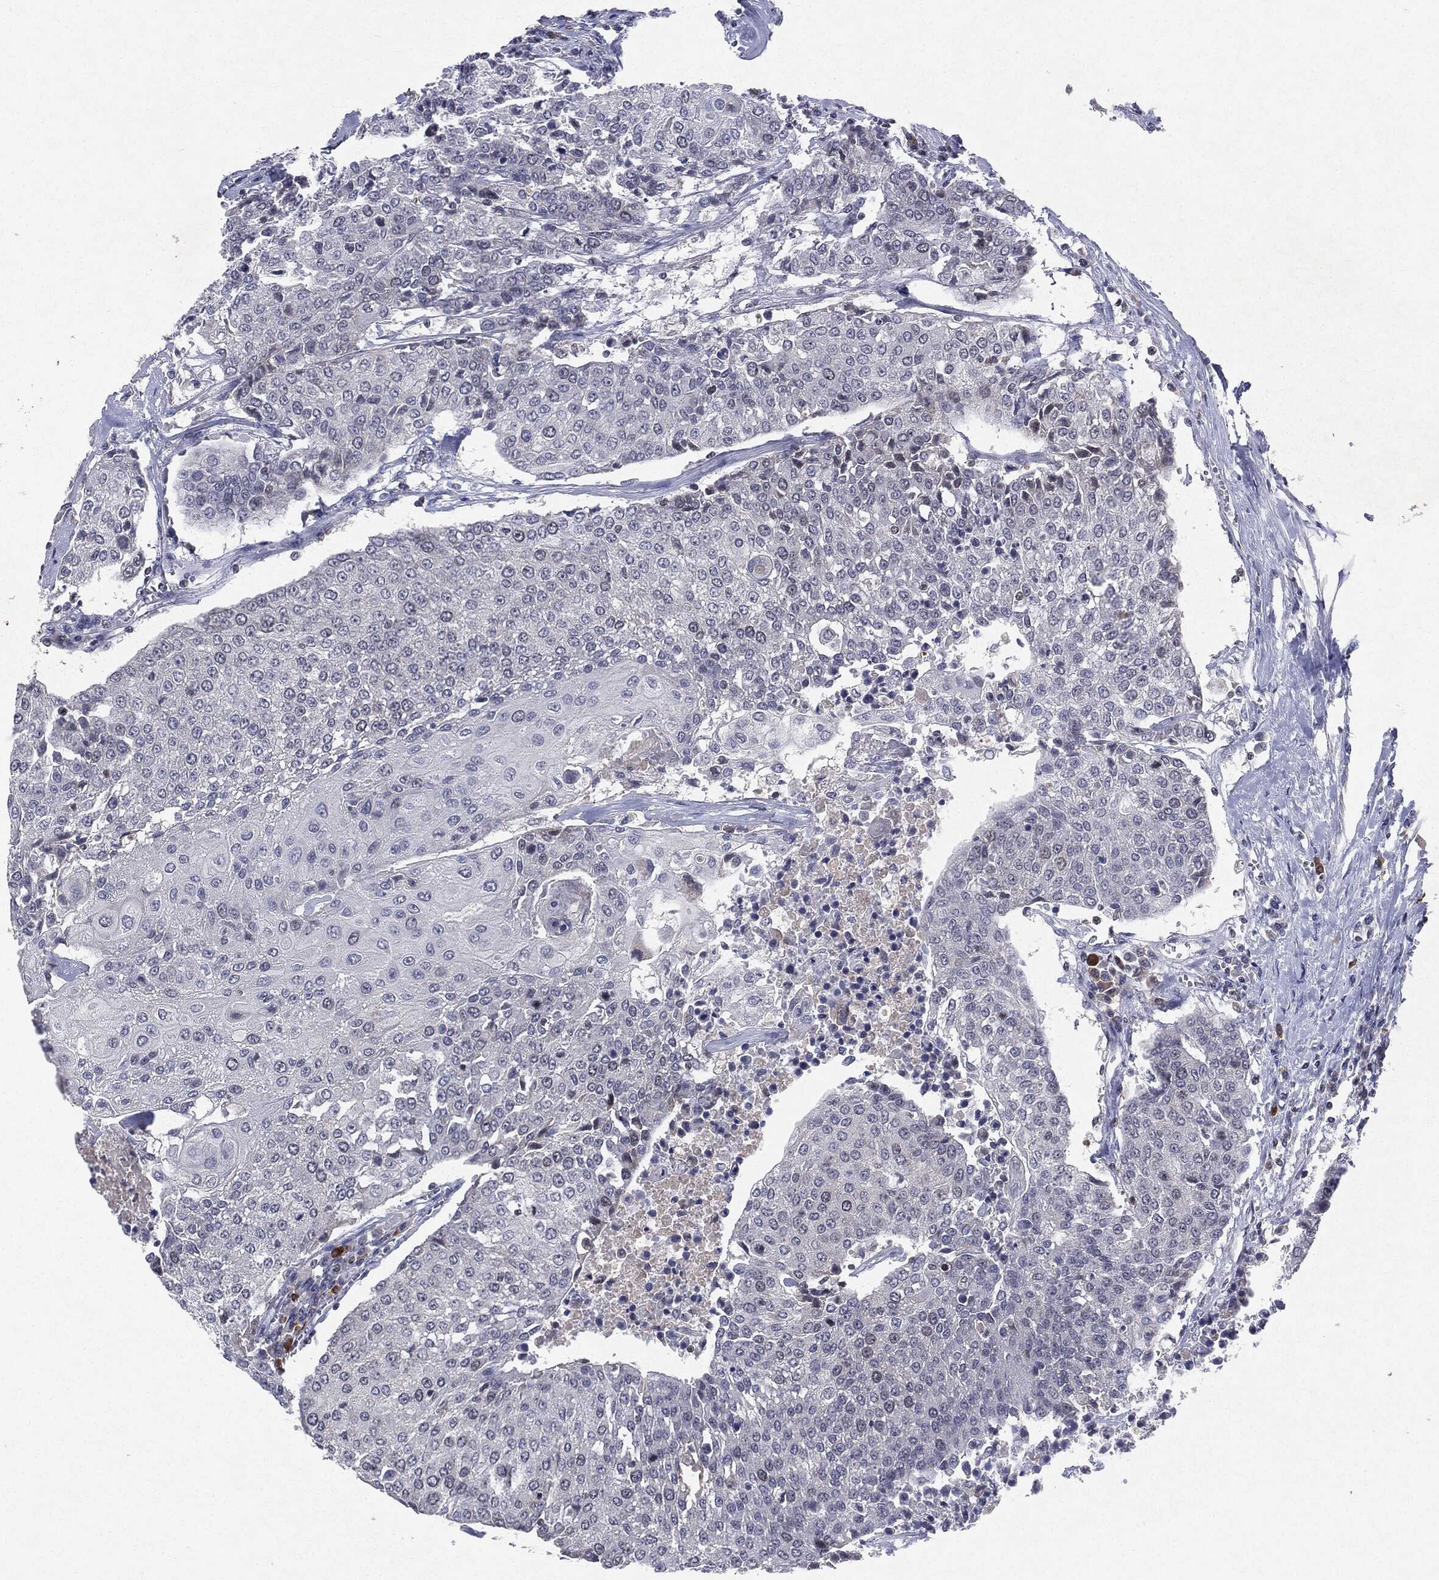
{"staining": {"intensity": "negative", "quantity": "none", "location": "none"}, "tissue": "urothelial cancer", "cell_type": "Tumor cells", "image_type": "cancer", "snomed": [{"axis": "morphology", "description": "Urothelial carcinoma, High grade"}, {"axis": "topography", "description": "Urinary bladder"}], "caption": "Tumor cells show no significant positivity in urothelial cancer.", "gene": "KIF2C", "patient": {"sex": "female", "age": 85}}